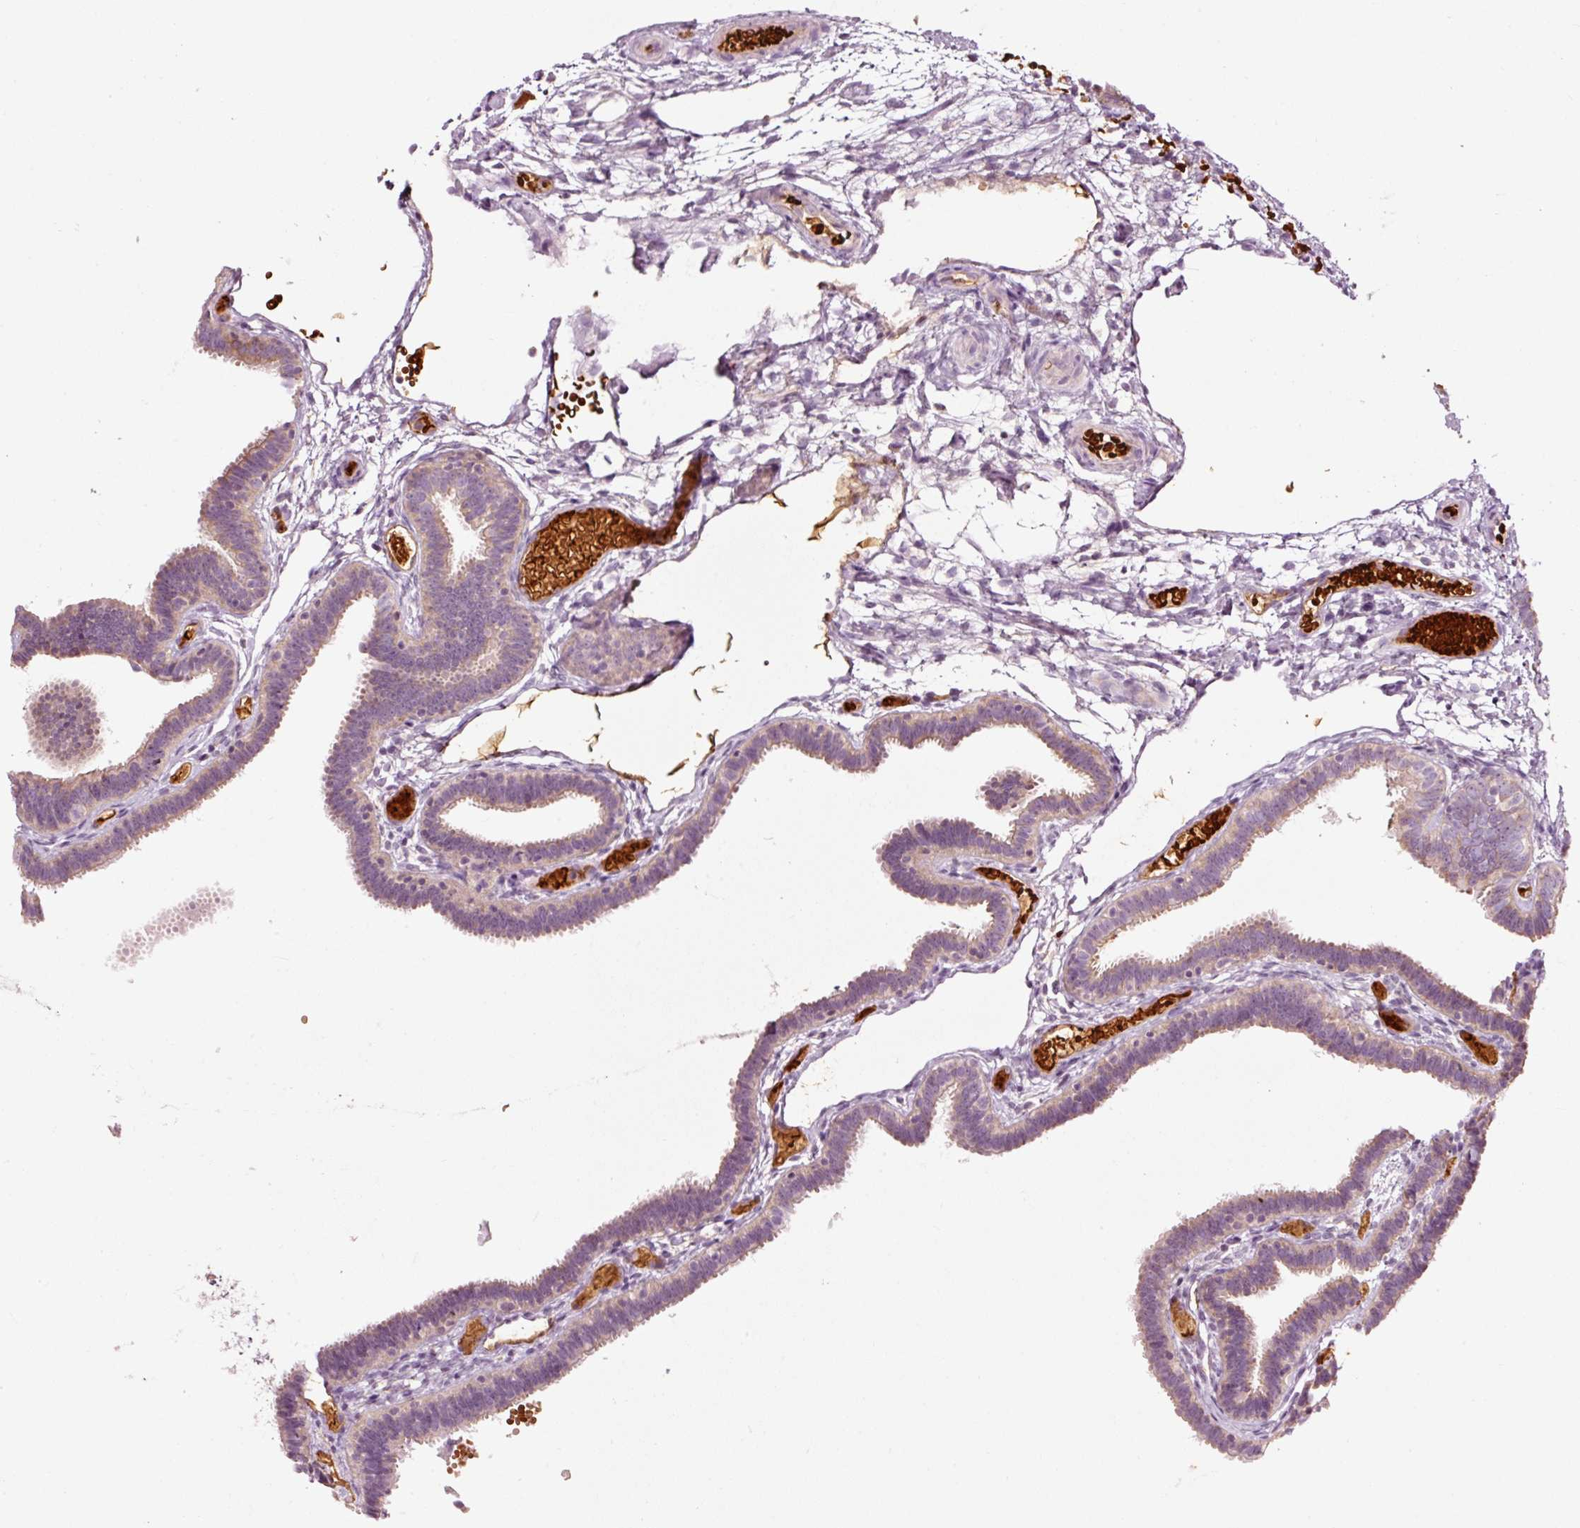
{"staining": {"intensity": "weak", "quantity": "25%-75%", "location": "cytoplasmic/membranous"}, "tissue": "fallopian tube", "cell_type": "Glandular cells", "image_type": "normal", "snomed": [{"axis": "morphology", "description": "Normal tissue, NOS"}, {"axis": "topography", "description": "Fallopian tube"}], "caption": "Protein staining exhibits weak cytoplasmic/membranous expression in about 25%-75% of glandular cells in benign fallopian tube. (Stains: DAB in brown, nuclei in blue, Microscopy: brightfield microscopy at high magnification).", "gene": "LDHAL6B", "patient": {"sex": "female", "age": 37}}